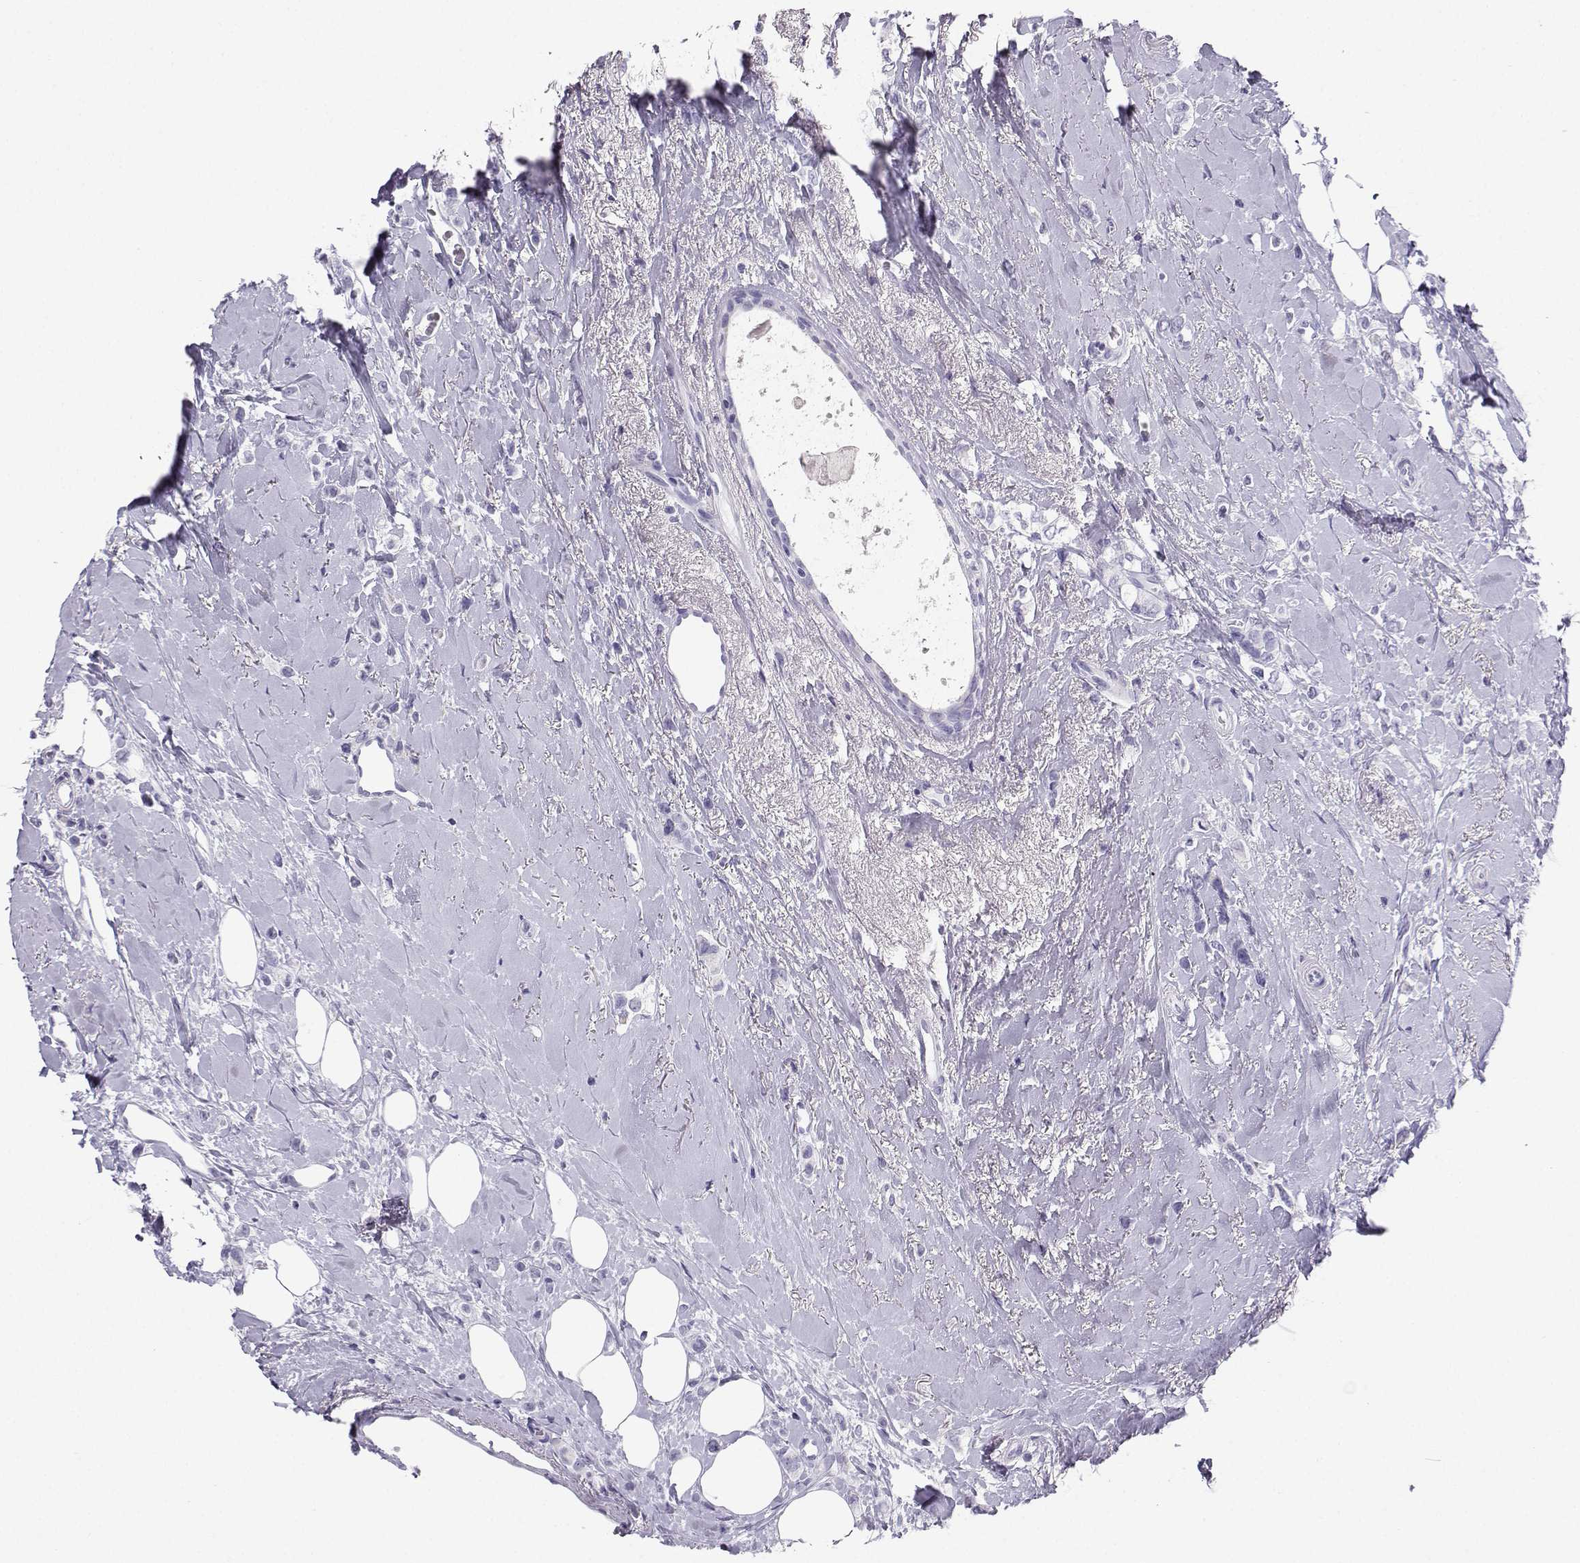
{"staining": {"intensity": "negative", "quantity": "none", "location": "none"}, "tissue": "breast cancer", "cell_type": "Tumor cells", "image_type": "cancer", "snomed": [{"axis": "morphology", "description": "Lobular carcinoma"}, {"axis": "topography", "description": "Breast"}], "caption": "Human breast cancer (lobular carcinoma) stained for a protein using IHC shows no positivity in tumor cells.", "gene": "NEFL", "patient": {"sex": "female", "age": 66}}